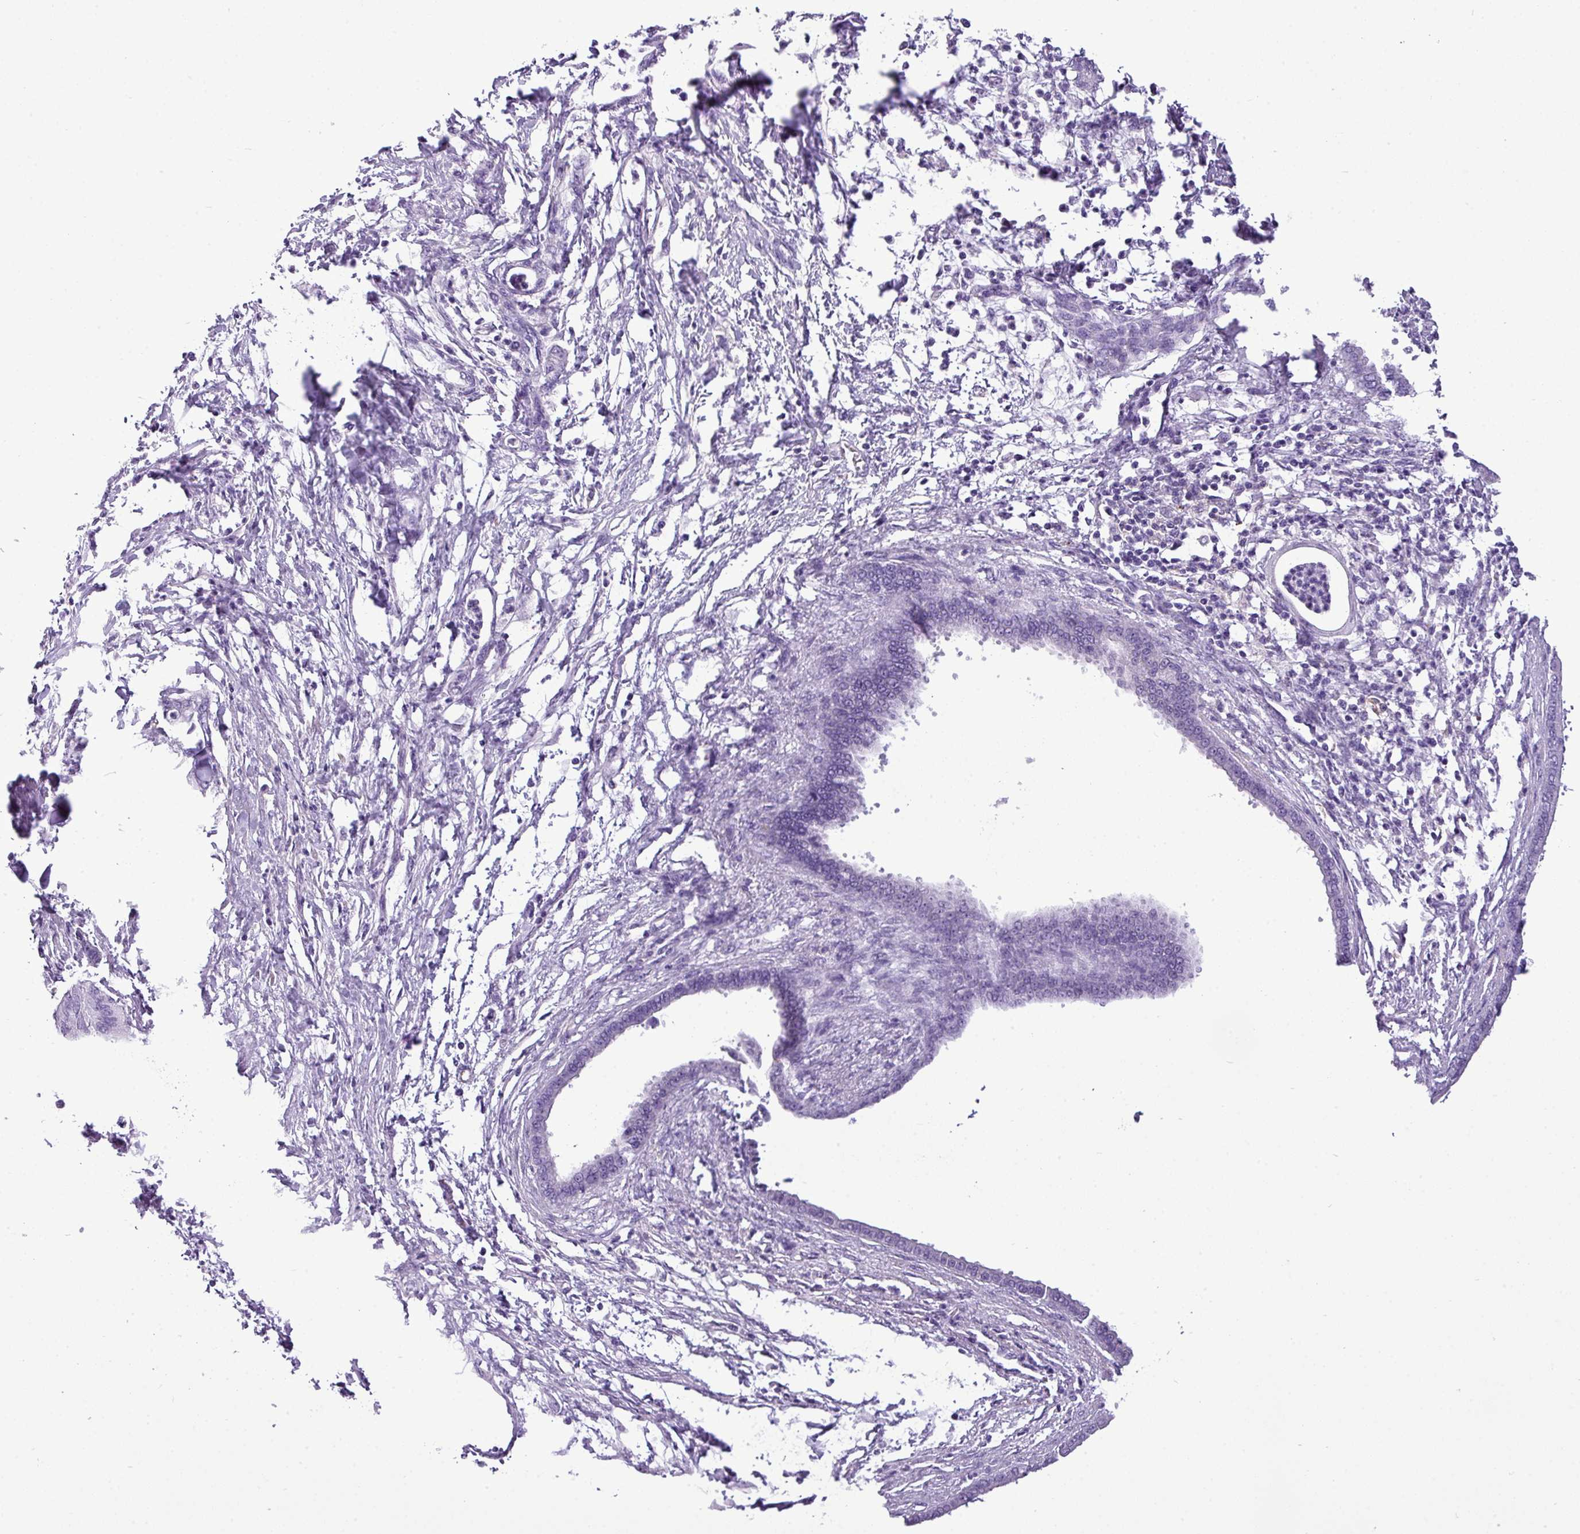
{"staining": {"intensity": "negative", "quantity": "none", "location": "none"}, "tissue": "pancreatic cancer", "cell_type": "Tumor cells", "image_type": "cancer", "snomed": [{"axis": "morphology", "description": "Adenocarcinoma, NOS"}, {"axis": "topography", "description": "Pancreas"}], "caption": "Tumor cells are negative for protein expression in human pancreatic cancer (adenocarcinoma). (Stains: DAB (3,3'-diaminobenzidine) IHC with hematoxylin counter stain, Microscopy: brightfield microscopy at high magnification).", "gene": "RBMXL2", "patient": {"sex": "female", "age": 55}}